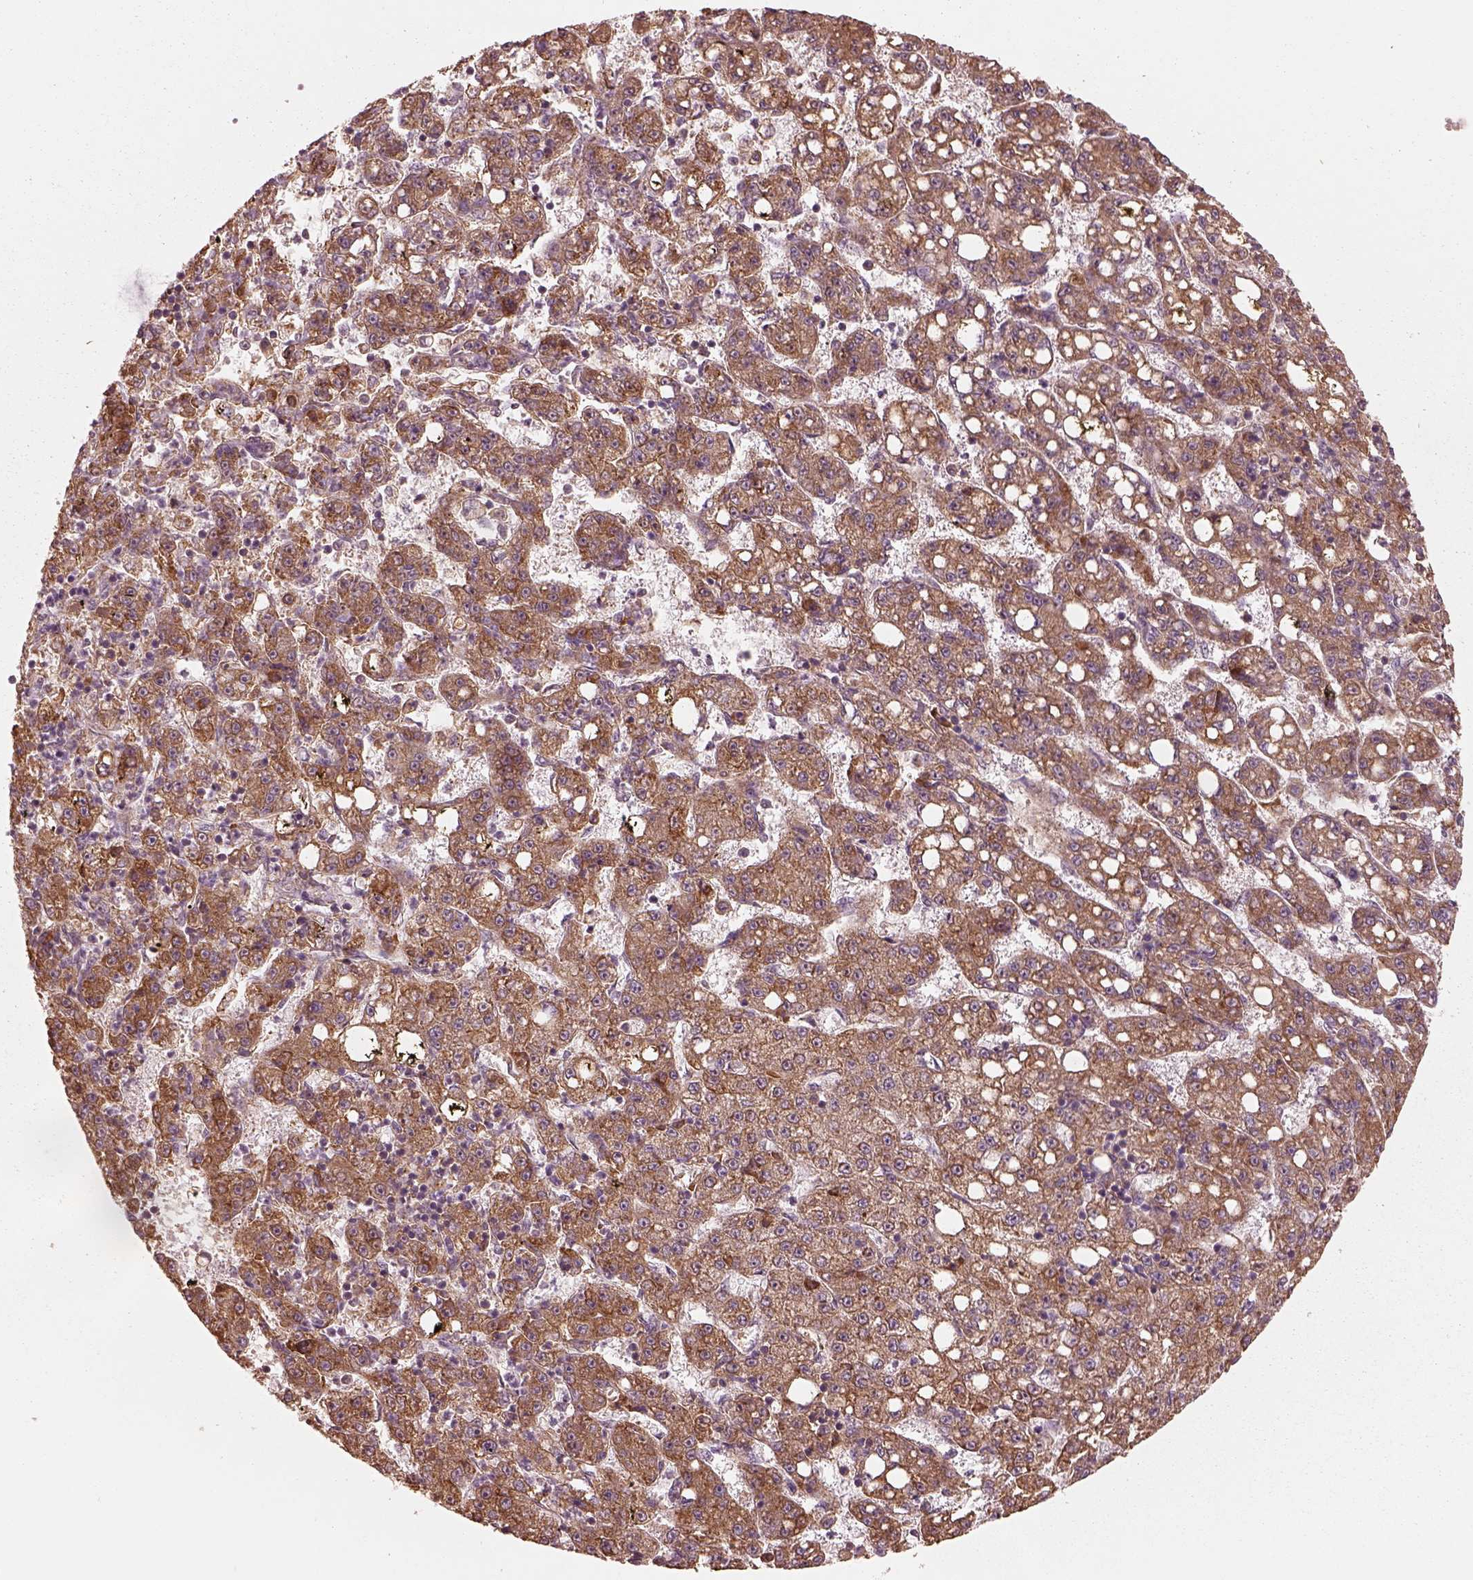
{"staining": {"intensity": "moderate", "quantity": ">75%", "location": "cytoplasmic/membranous"}, "tissue": "liver cancer", "cell_type": "Tumor cells", "image_type": "cancer", "snomed": [{"axis": "morphology", "description": "Carcinoma, Hepatocellular, NOS"}, {"axis": "topography", "description": "Liver"}], "caption": "Immunohistochemical staining of liver hepatocellular carcinoma displays medium levels of moderate cytoplasmic/membranous staining in about >75% of tumor cells.", "gene": "RPS5", "patient": {"sex": "female", "age": 65}}